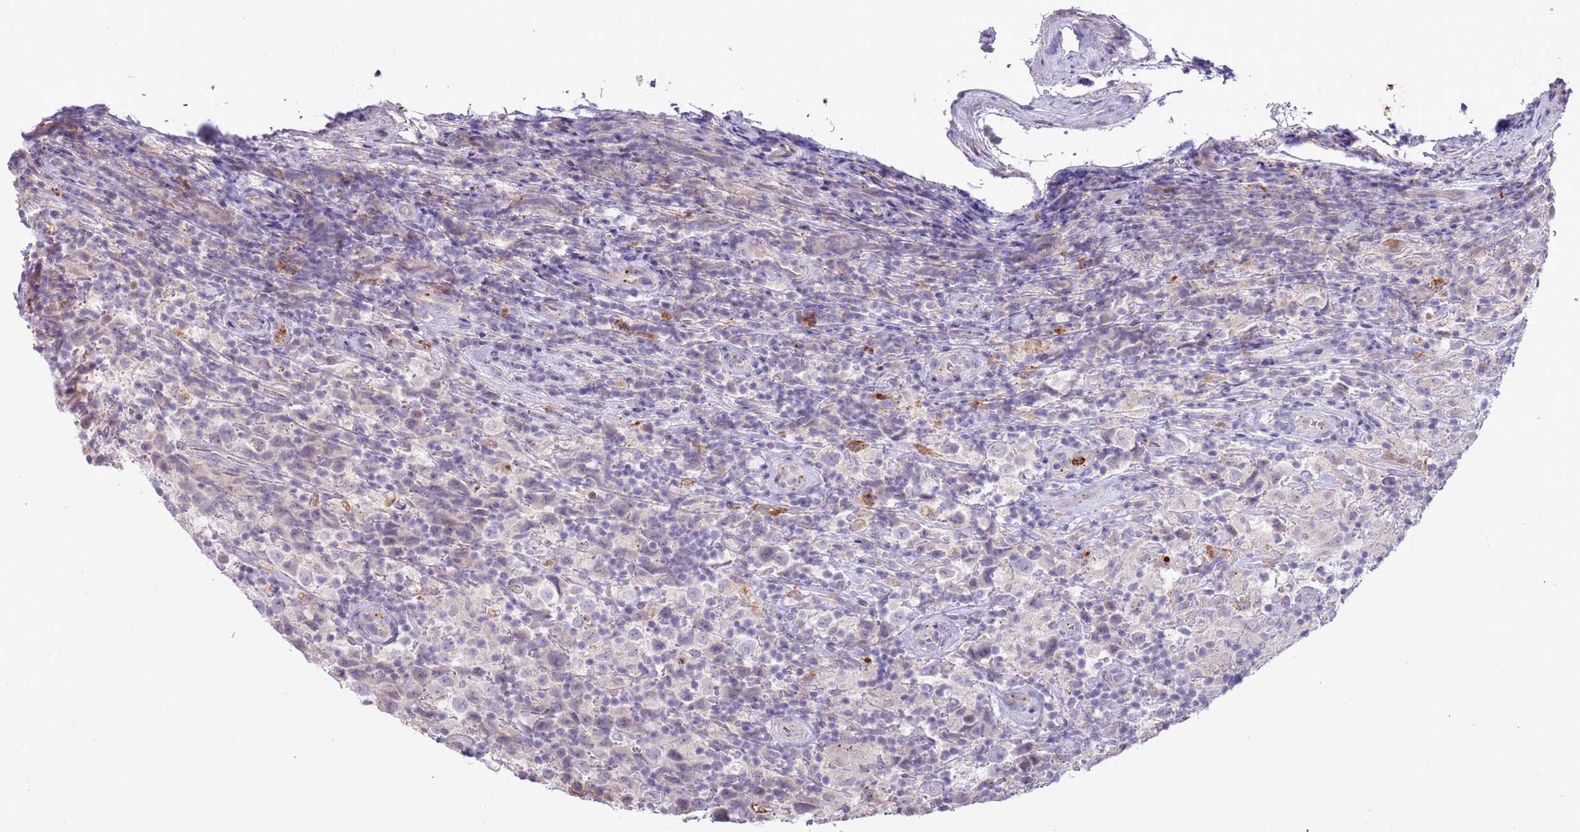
{"staining": {"intensity": "negative", "quantity": "none", "location": "none"}, "tissue": "testis cancer", "cell_type": "Tumor cells", "image_type": "cancer", "snomed": [{"axis": "morphology", "description": "Seminoma, NOS"}, {"axis": "morphology", "description": "Carcinoma, Embryonal, NOS"}, {"axis": "topography", "description": "Testis"}], "caption": "The immunohistochemistry (IHC) micrograph has no significant positivity in tumor cells of testis cancer tissue.", "gene": "P2RY13", "patient": {"sex": "male", "age": 41}}